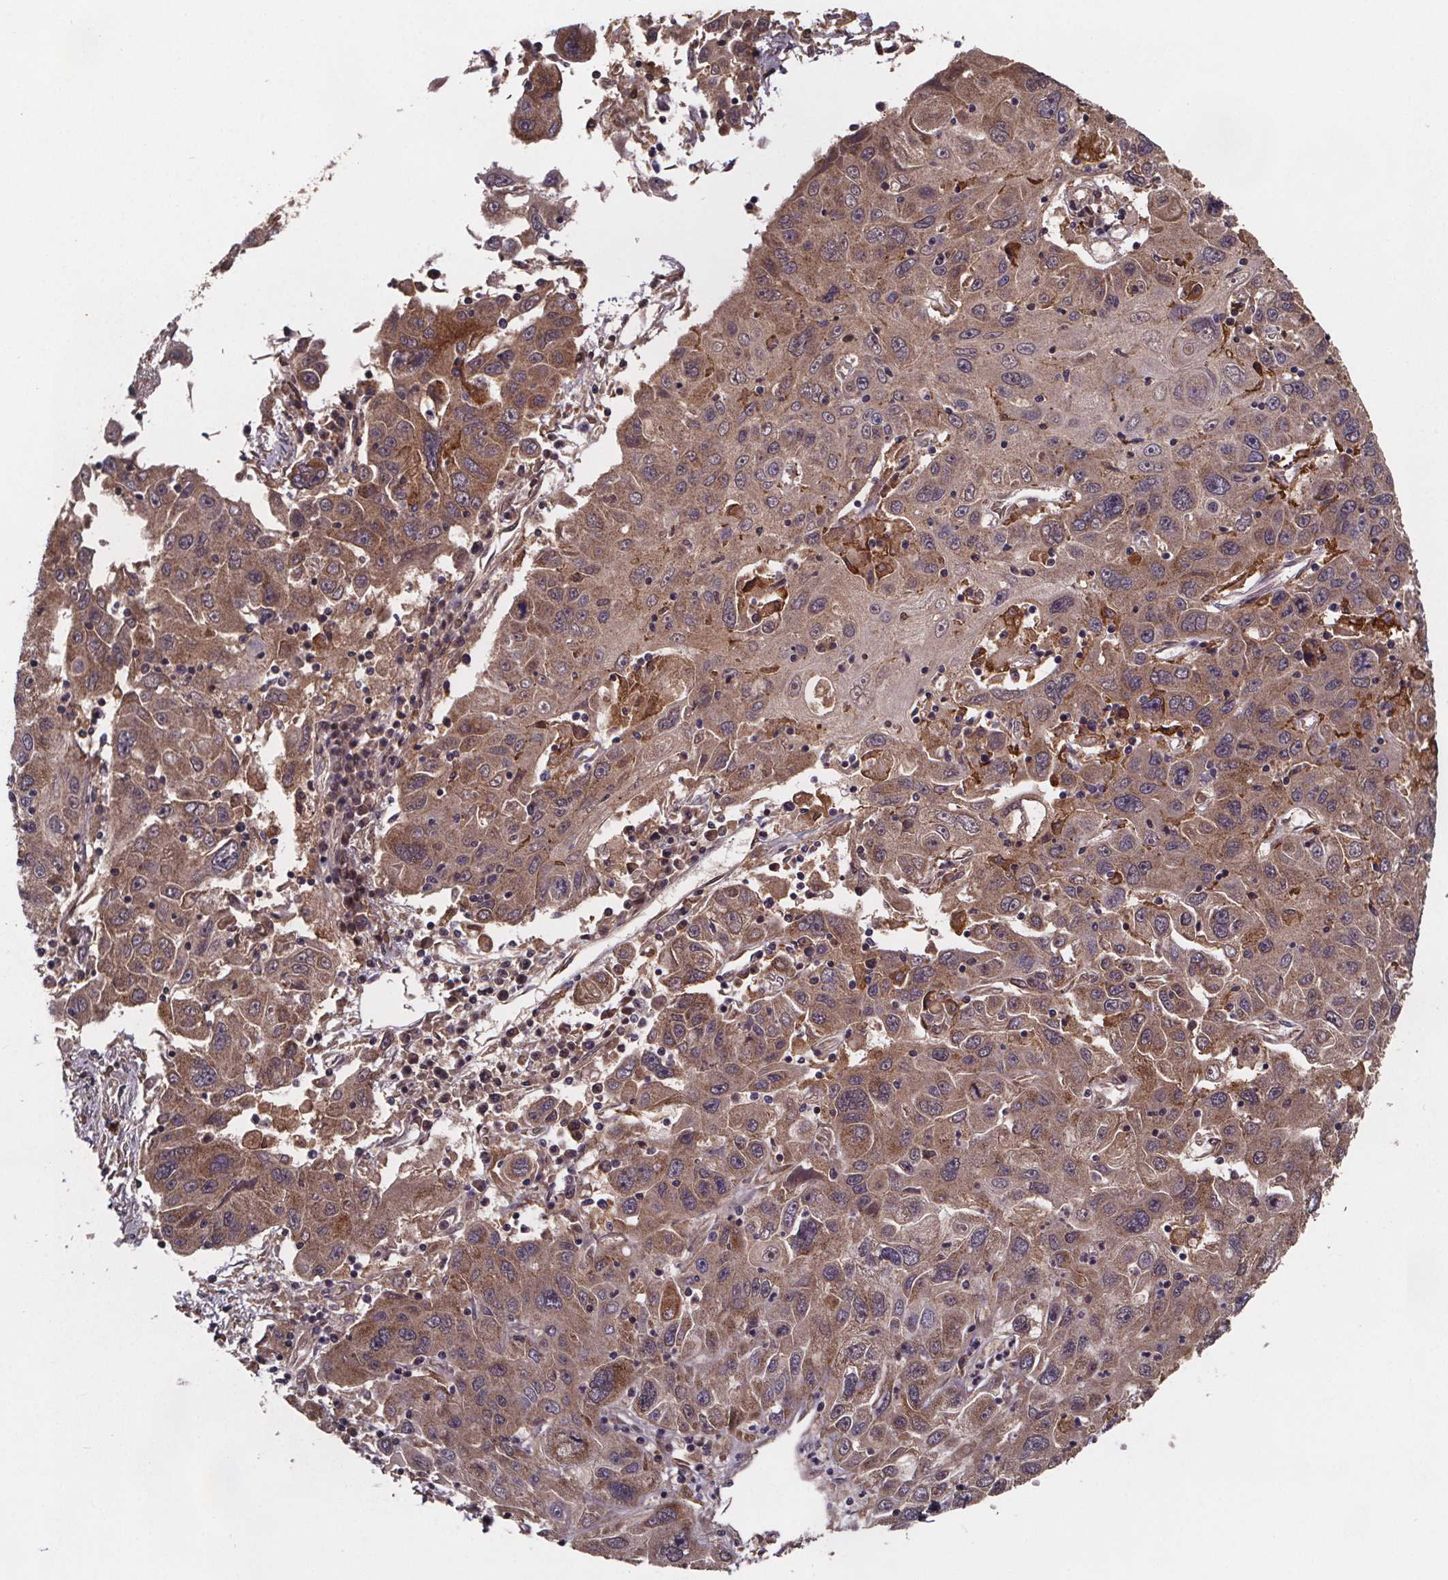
{"staining": {"intensity": "moderate", "quantity": ">75%", "location": "cytoplasmic/membranous"}, "tissue": "stomach cancer", "cell_type": "Tumor cells", "image_type": "cancer", "snomed": [{"axis": "morphology", "description": "Adenocarcinoma, NOS"}, {"axis": "topography", "description": "Stomach"}], "caption": "DAB (3,3'-diaminobenzidine) immunohistochemical staining of stomach cancer (adenocarcinoma) reveals moderate cytoplasmic/membranous protein expression in about >75% of tumor cells. (DAB (3,3'-diaminobenzidine) = brown stain, brightfield microscopy at high magnification).", "gene": "FASTKD3", "patient": {"sex": "male", "age": 56}}